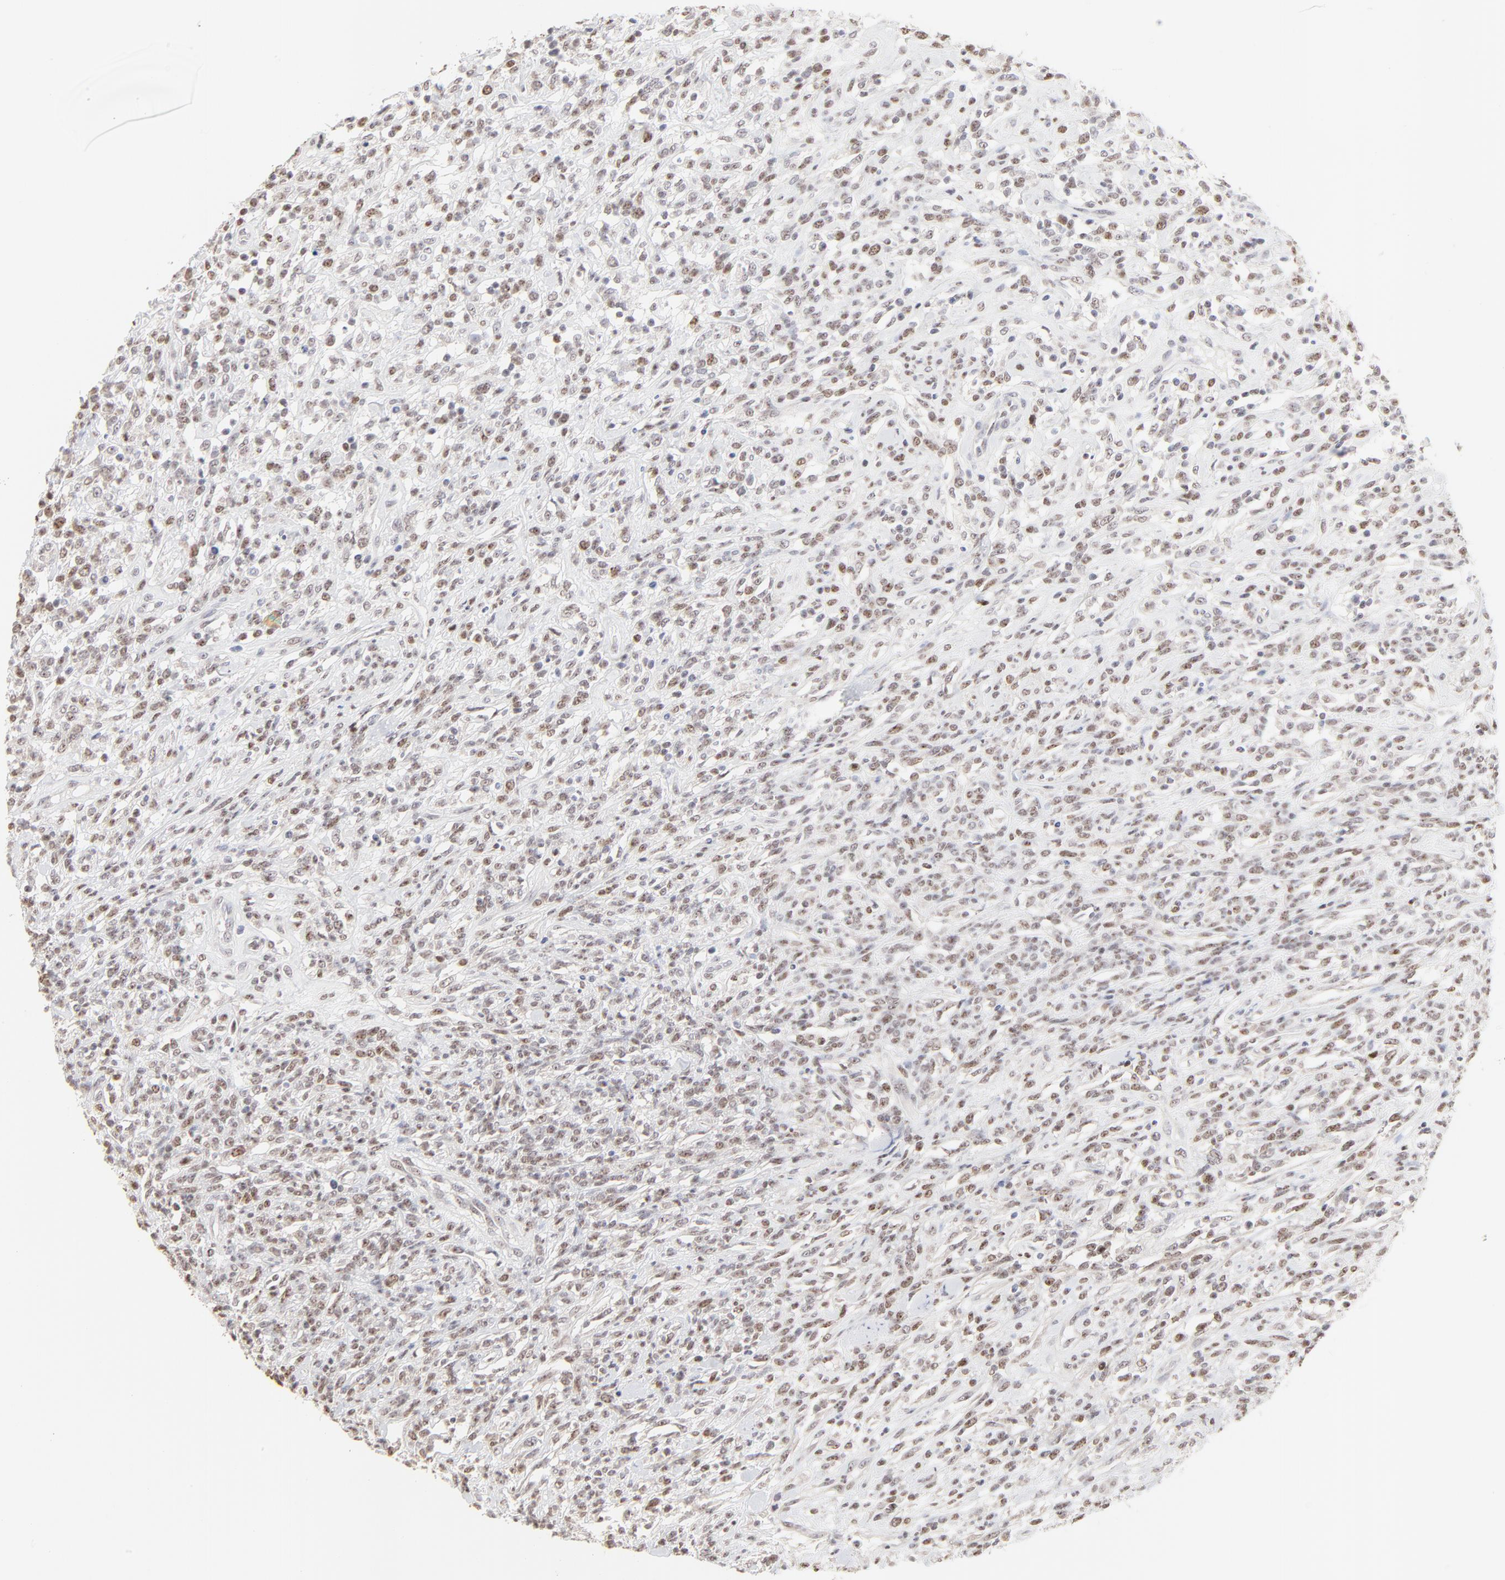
{"staining": {"intensity": "weak", "quantity": ">75%", "location": "nuclear"}, "tissue": "lymphoma", "cell_type": "Tumor cells", "image_type": "cancer", "snomed": [{"axis": "morphology", "description": "Malignant lymphoma, non-Hodgkin's type, High grade"}, {"axis": "topography", "description": "Lymph node"}], "caption": "High-grade malignant lymphoma, non-Hodgkin's type stained with immunohistochemistry shows weak nuclear expression in approximately >75% of tumor cells.", "gene": "NFIL3", "patient": {"sex": "female", "age": 73}}